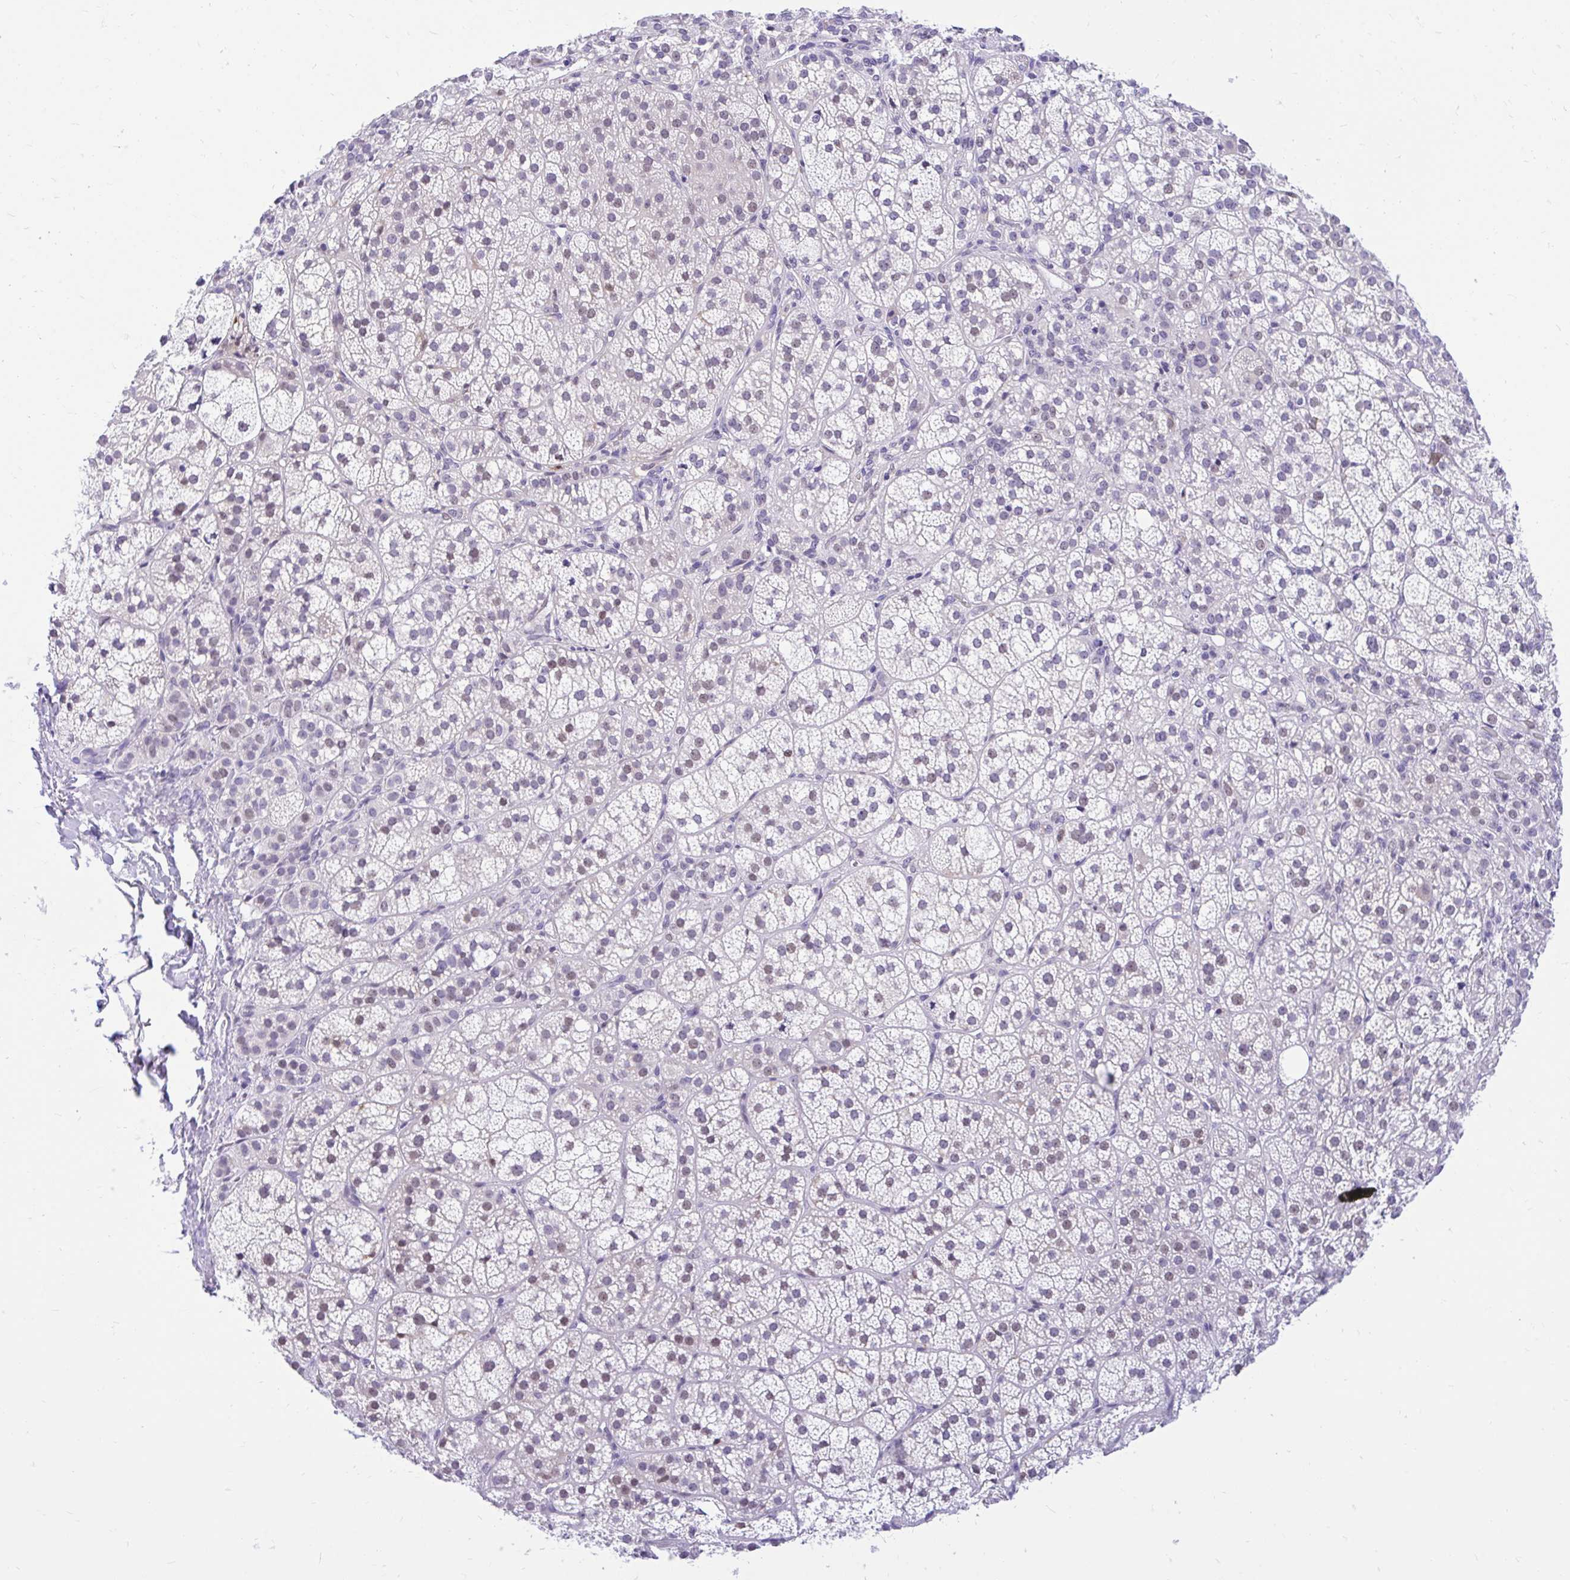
{"staining": {"intensity": "weak", "quantity": "25%-75%", "location": "nuclear"}, "tissue": "adrenal gland", "cell_type": "Glandular cells", "image_type": "normal", "snomed": [{"axis": "morphology", "description": "Normal tissue, NOS"}, {"axis": "topography", "description": "Adrenal gland"}], "caption": "Immunohistochemical staining of unremarkable human adrenal gland reveals 25%-75% levels of weak nuclear protein positivity in about 25%-75% of glandular cells.", "gene": "GLB1L2", "patient": {"sex": "female", "age": 60}}